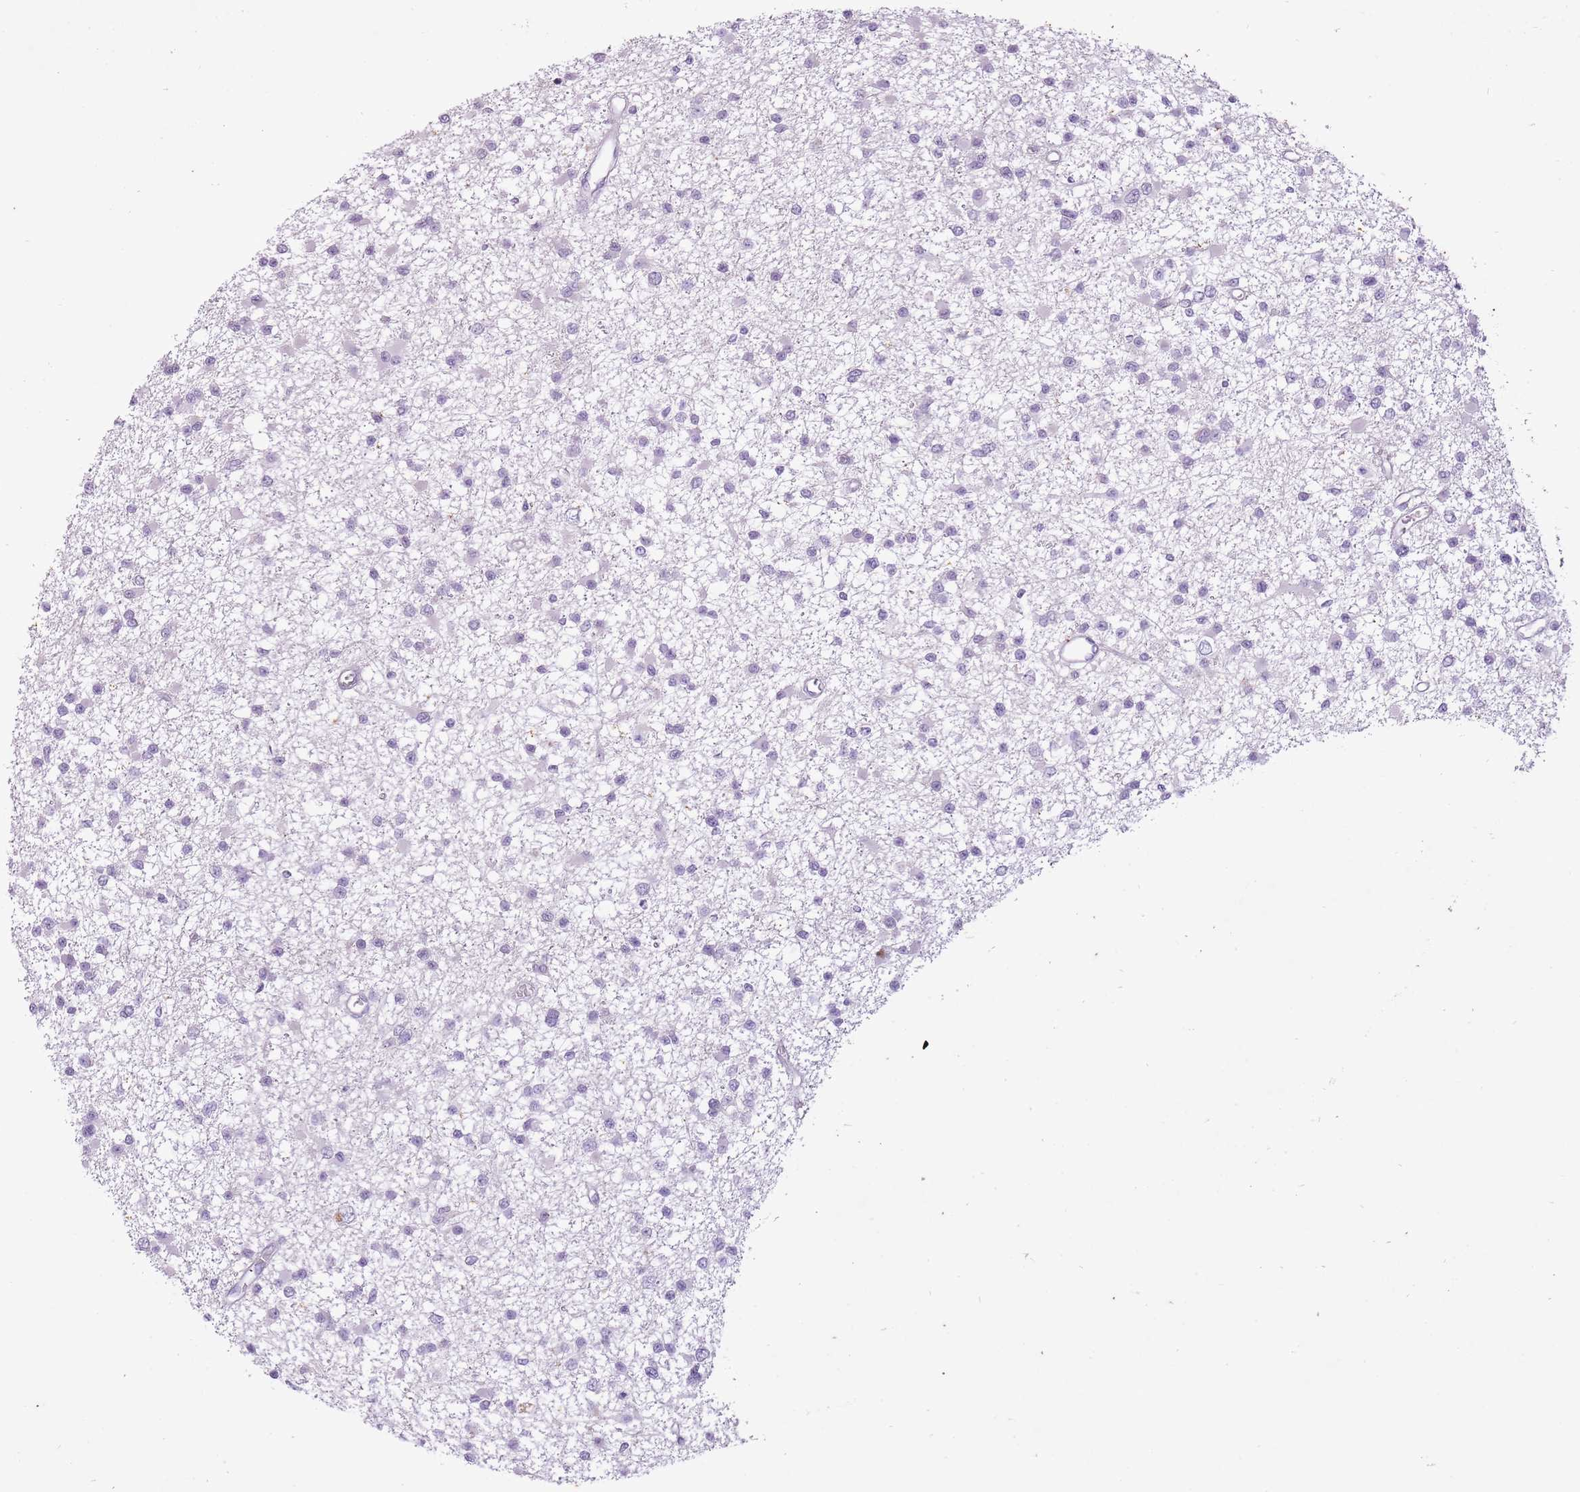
{"staining": {"intensity": "negative", "quantity": "none", "location": "none"}, "tissue": "glioma", "cell_type": "Tumor cells", "image_type": "cancer", "snomed": [{"axis": "morphology", "description": "Glioma, malignant, Low grade"}, {"axis": "topography", "description": "Brain"}], "caption": "Human glioma stained for a protein using immunohistochemistry (IHC) demonstrates no expression in tumor cells.", "gene": "CNTNAP3", "patient": {"sex": "female", "age": 22}}